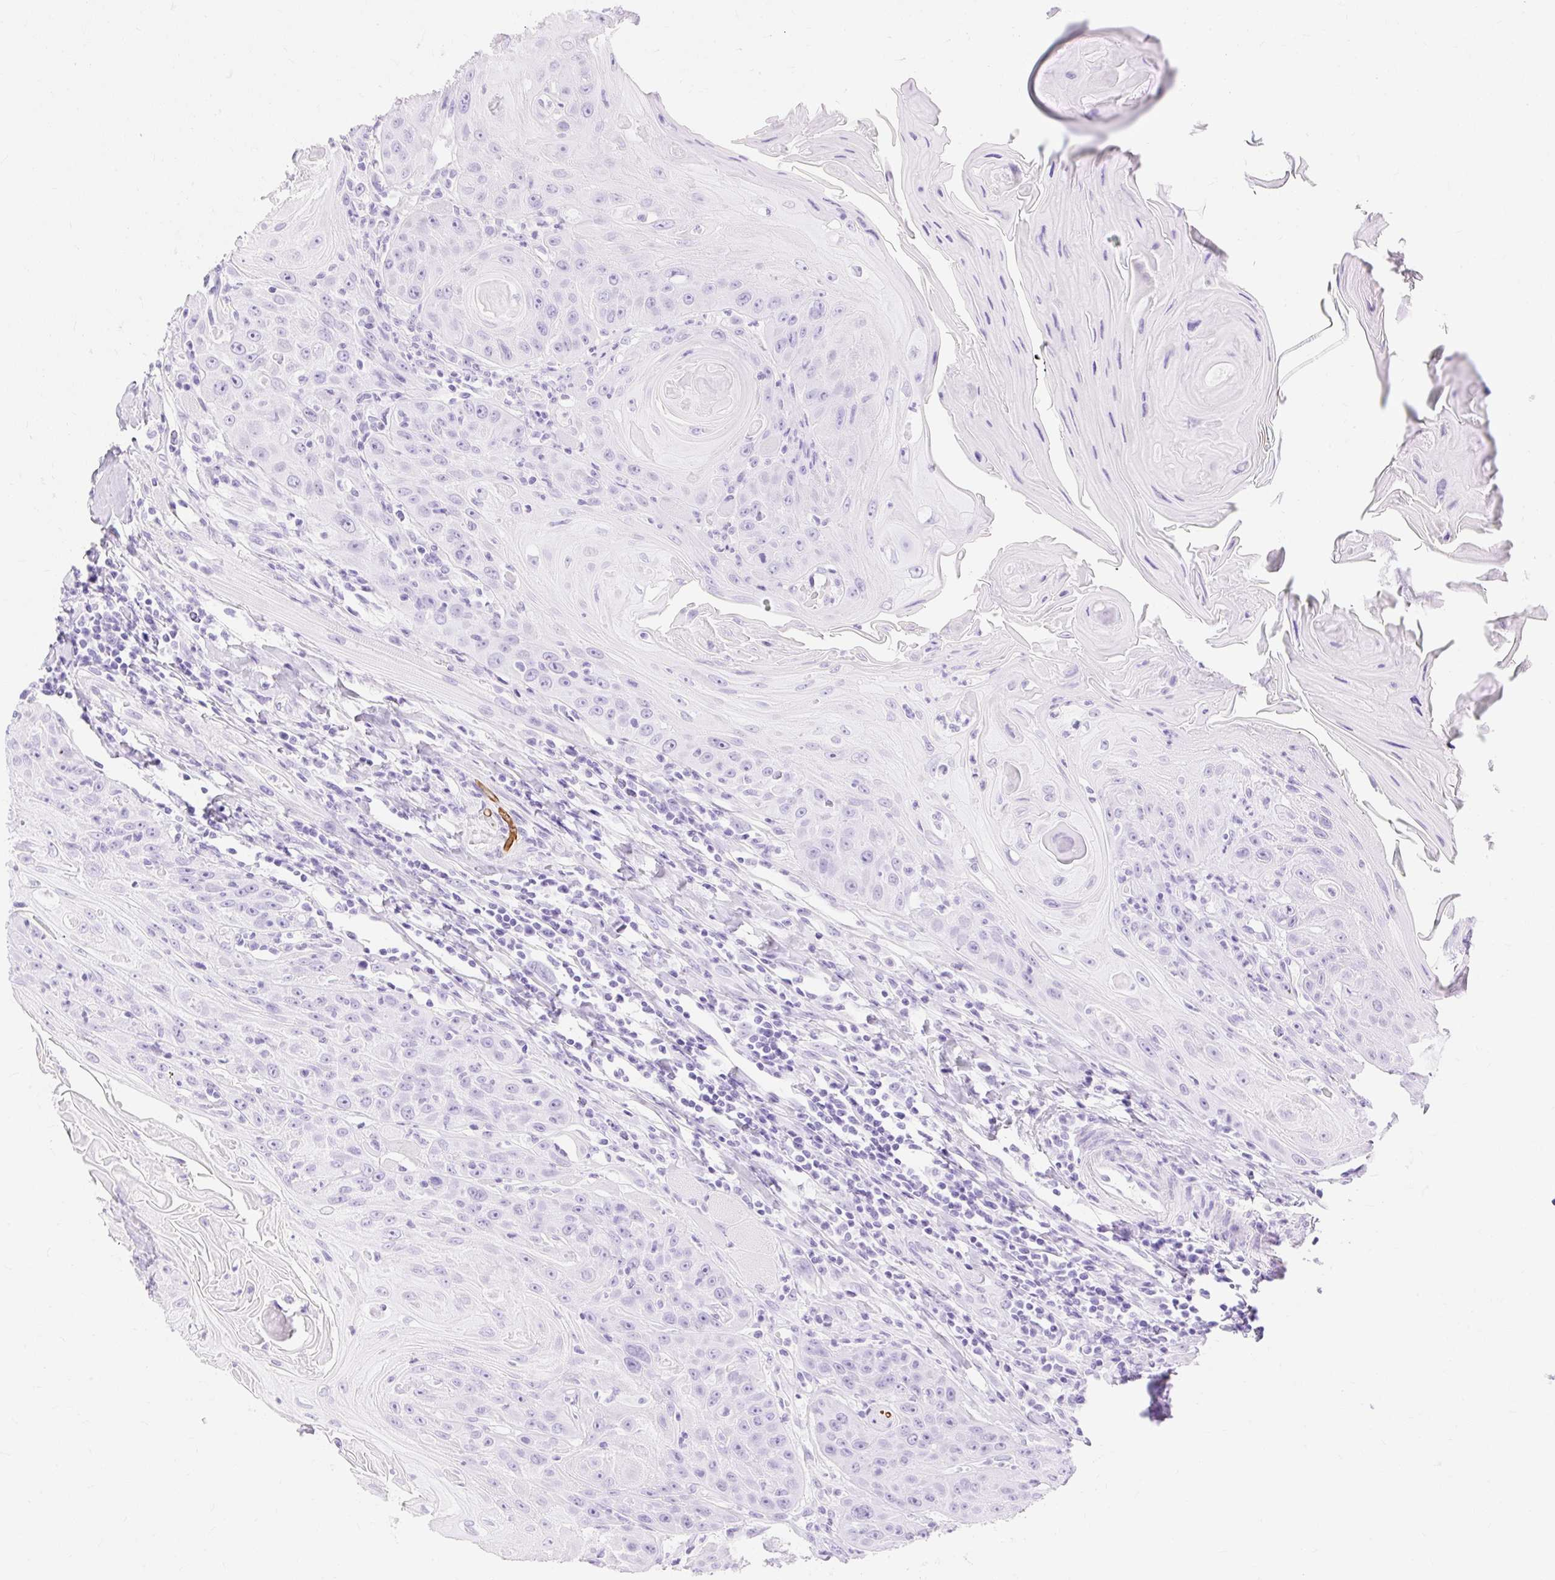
{"staining": {"intensity": "negative", "quantity": "none", "location": "none"}, "tissue": "head and neck cancer", "cell_type": "Tumor cells", "image_type": "cancer", "snomed": [{"axis": "morphology", "description": "Squamous cell carcinoma, NOS"}, {"axis": "topography", "description": "Head-Neck"}], "caption": "Photomicrograph shows no protein staining in tumor cells of head and neck squamous cell carcinoma tissue.", "gene": "MBP", "patient": {"sex": "female", "age": 59}}